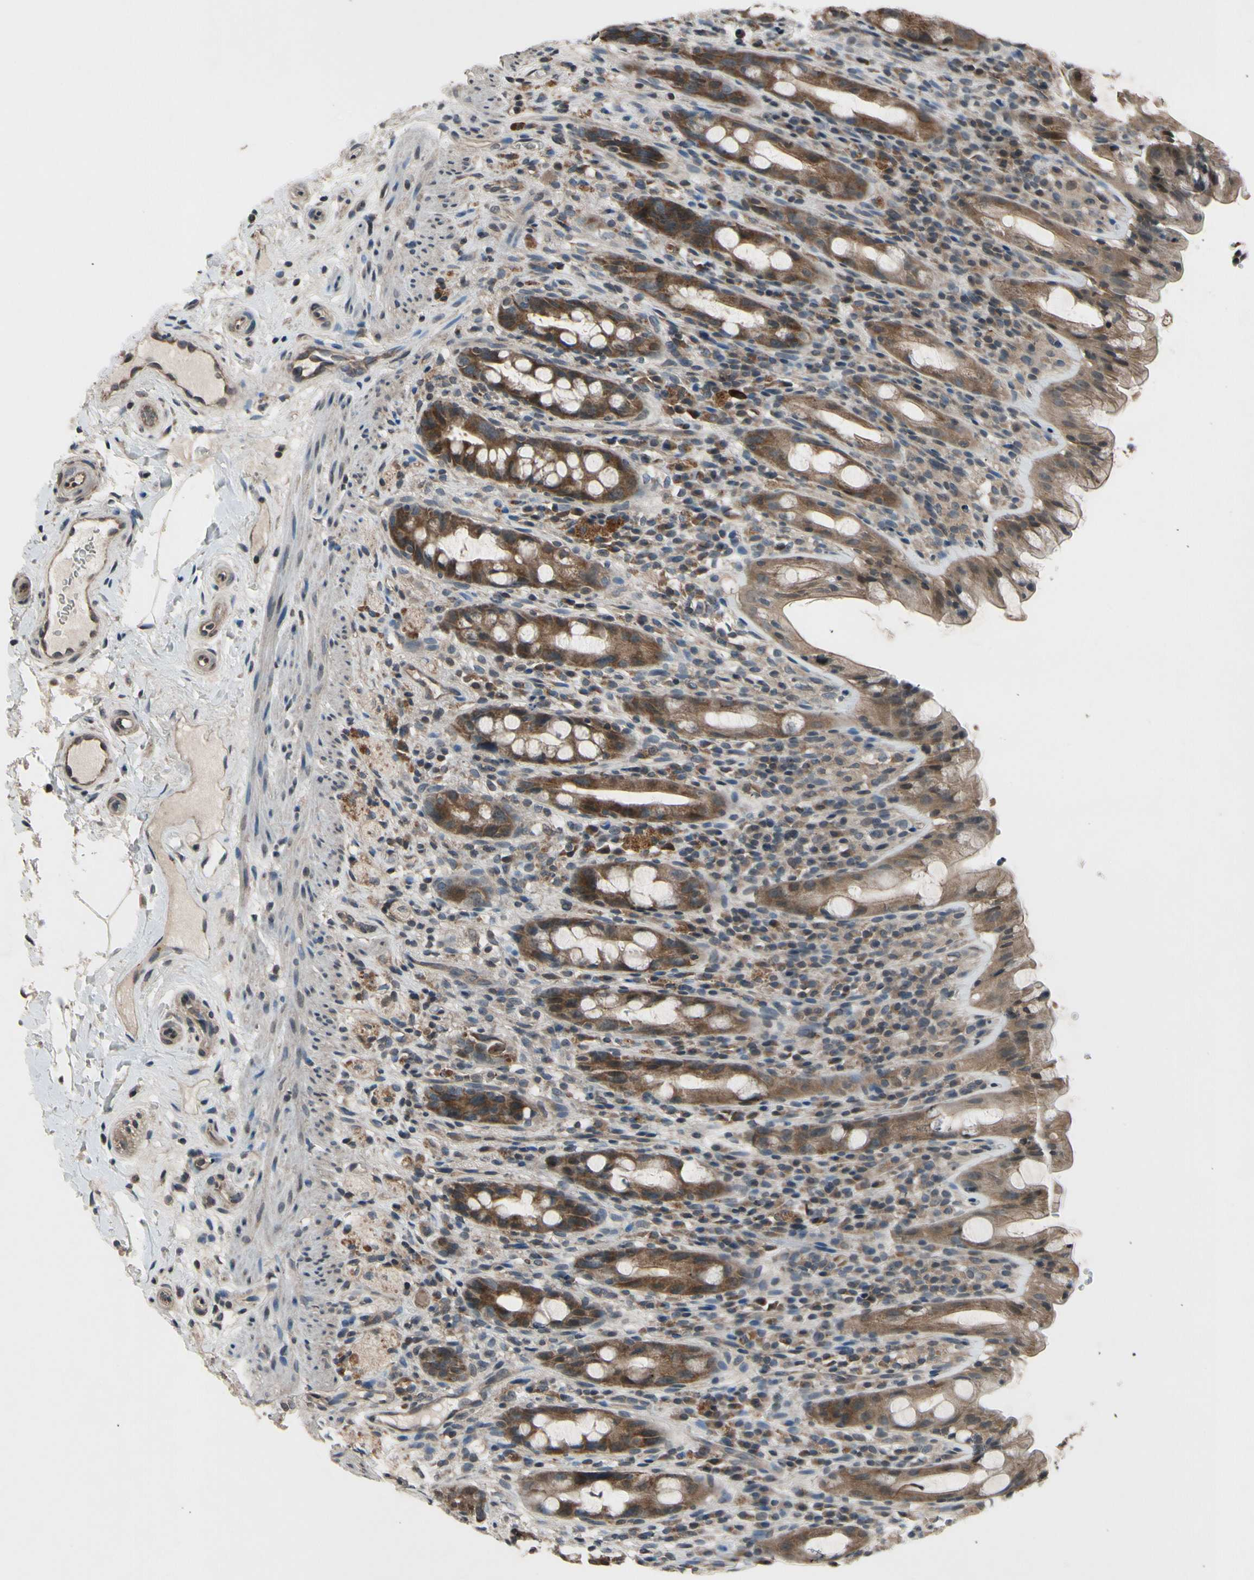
{"staining": {"intensity": "moderate", "quantity": ">75%", "location": "cytoplasmic/membranous"}, "tissue": "rectum", "cell_type": "Glandular cells", "image_type": "normal", "snomed": [{"axis": "morphology", "description": "Normal tissue, NOS"}, {"axis": "topography", "description": "Rectum"}], "caption": "The micrograph displays immunohistochemical staining of normal rectum. There is moderate cytoplasmic/membranous positivity is seen in about >75% of glandular cells.", "gene": "MBTPS2", "patient": {"sex": "male", "age": 44}}